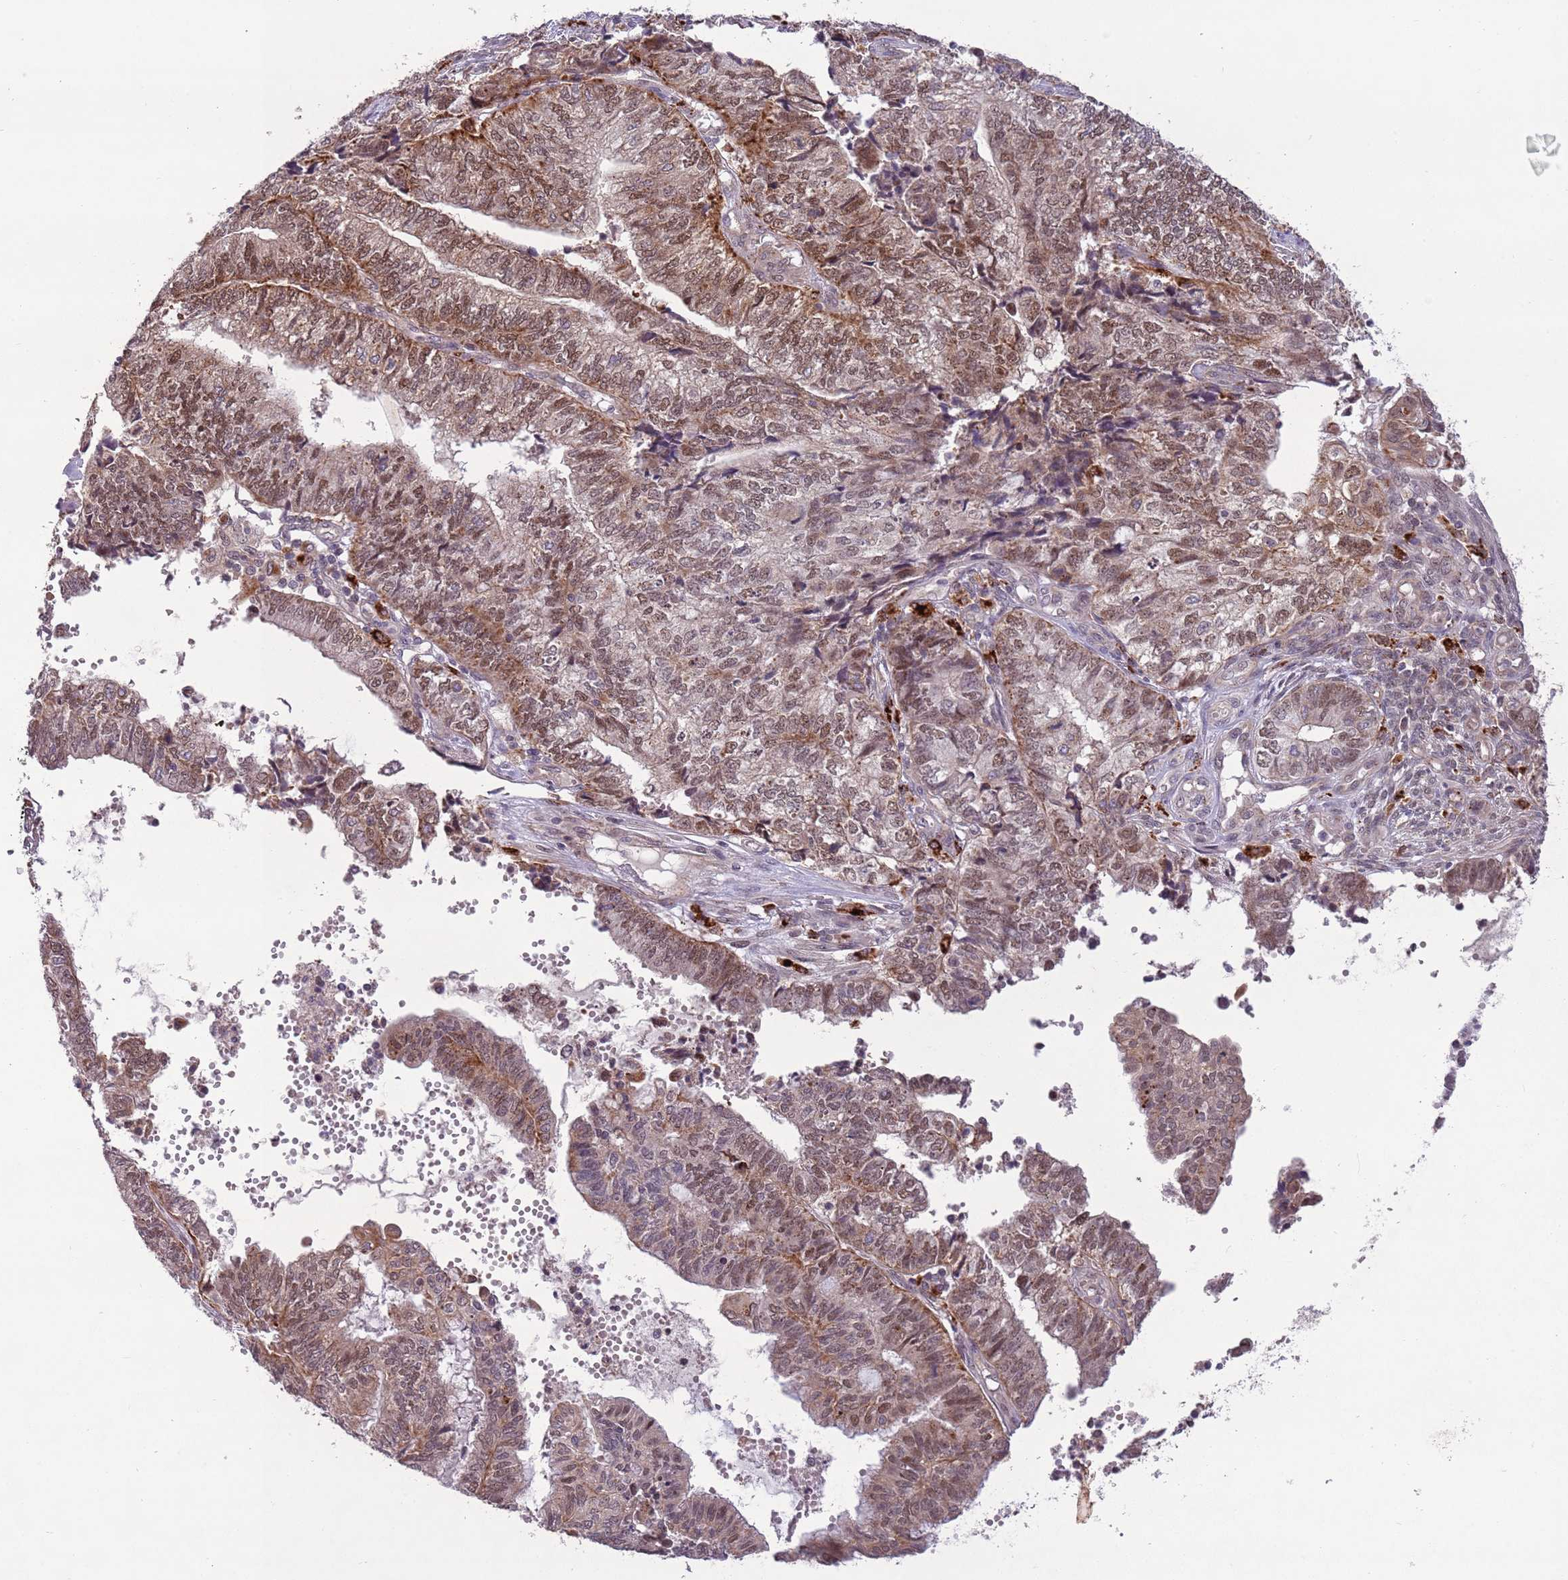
{"staining": {"intensity": "moderate", "quantity": ">75%", "location": "cytoplasmic/membranous,nuclear"}, "tissue": "endometrial cancer", "cell_type": "Tumor cells", "image_type": "cancer", "snomed": [{"axis": "morphology", "description": "Adenocarcinoma, NOS"}, {"axis": "topography", "description": "Uterus"}, {"axis": "topography", "description": "Endometrium"}], "caption": "Endometrial cancer (adenocarcinoma) stained with a protein marker demonstrates moderate staining in tumor cells.", "gene": "TRIM27", "patient": {"sex": "female", "age": 70}}